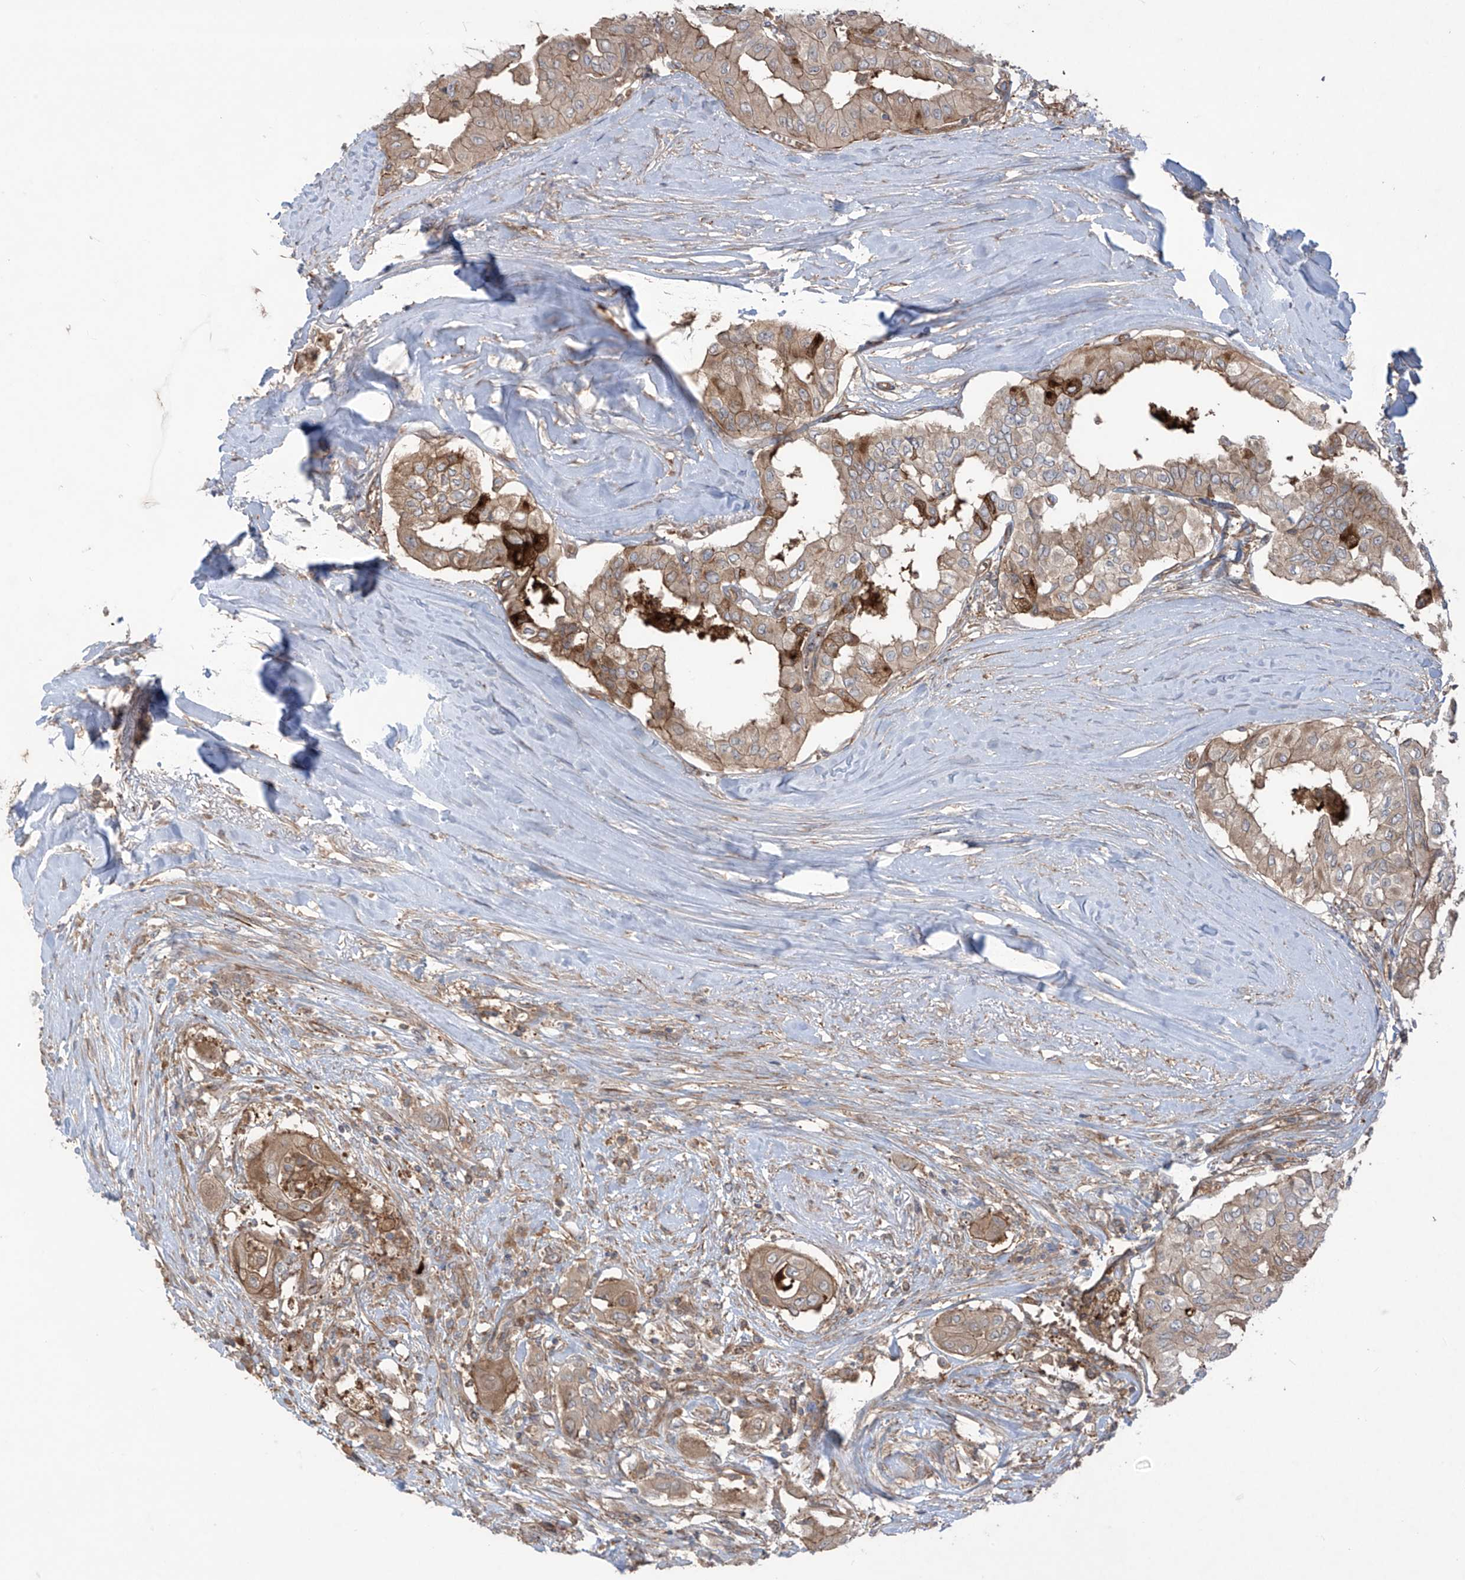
{"staining": {"intensity": "moderate", "quantity": ">75%", "location": "cytoplasmic/membranous"}, "tissue": "thyroid cancer", "cell_type": "Tumor cells", "image_type": "cancer", "snomed": [{"axis": "morphology", "description": "Papillary adenocarcinoma, NOS"}, {"axis": "topography", "description": "Thyroid gland"}], "caption": "Immunohistochemical staining of papillary adenocarcinoma (thyroid) displays medium levels of moderate cytoplasmic/membranous expression in about >75% of tumor cells.", "gene": "TRMU", "patient": {"sex": "female", "age": 59}}